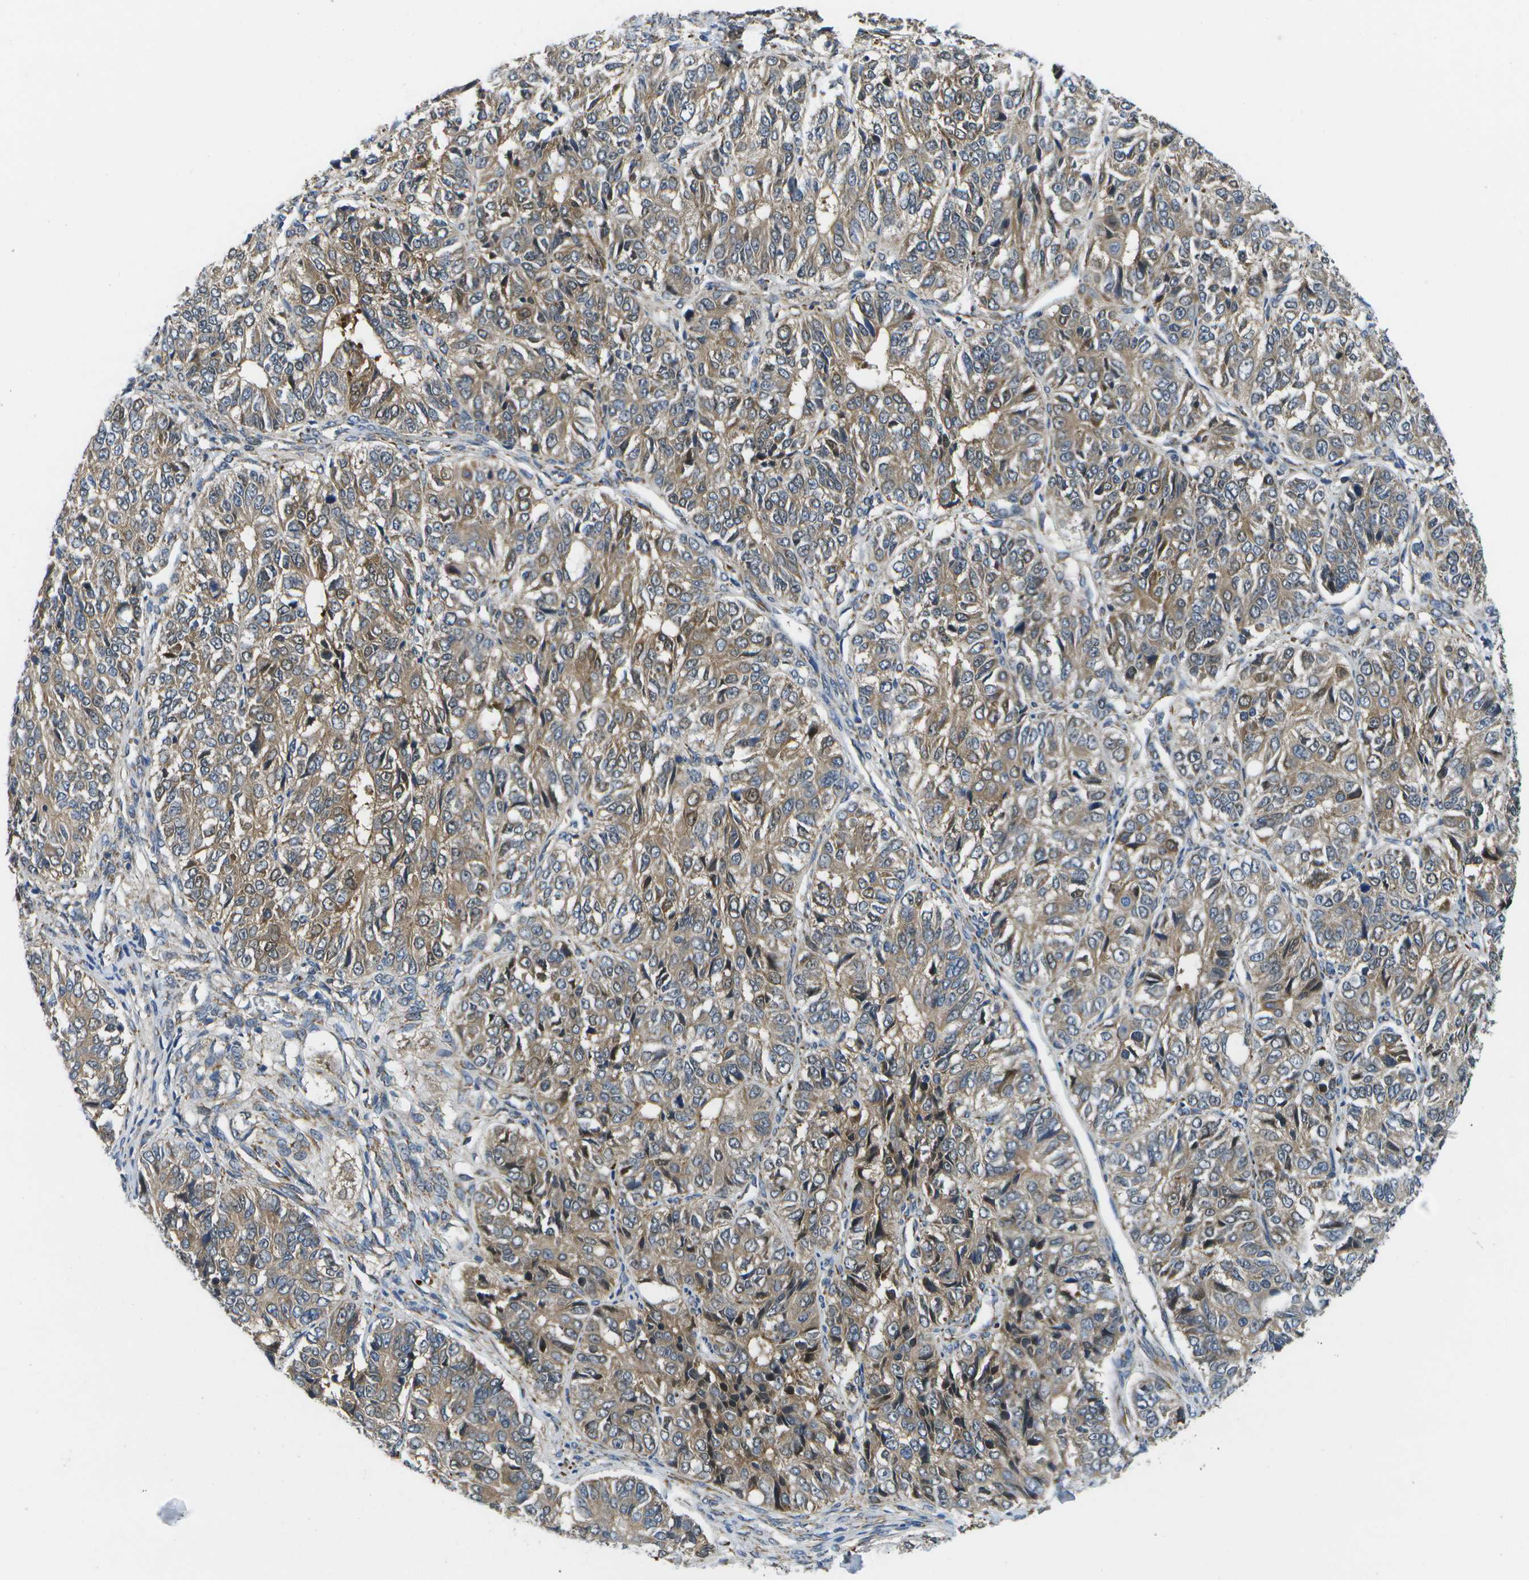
{"staining": {"intensity": "moderate", "quantity": ">75%", "location": "cytoplasmic/membranous"}, "tissue": "ovarian cancer", "cell_type": "Tumor cells", "image_type": "cancer", "snomed": [{"axis": "morphology", "description": "Carcinoma, endometroid"}, {"axis": "topography", "description": "Ovary"}], "caption": "Protein analysis of endometroid carcinoma (ovarian) tissue shows moderate cytoplasmic/membranous positivity in about >75% of tumor cells. (DAB (3,3'-diaminobenzidine) IHC, brown staining for protein, blue staining for nuclei).", "gene": "P3H1", "patient": {"sex": "female", "age": 51}}